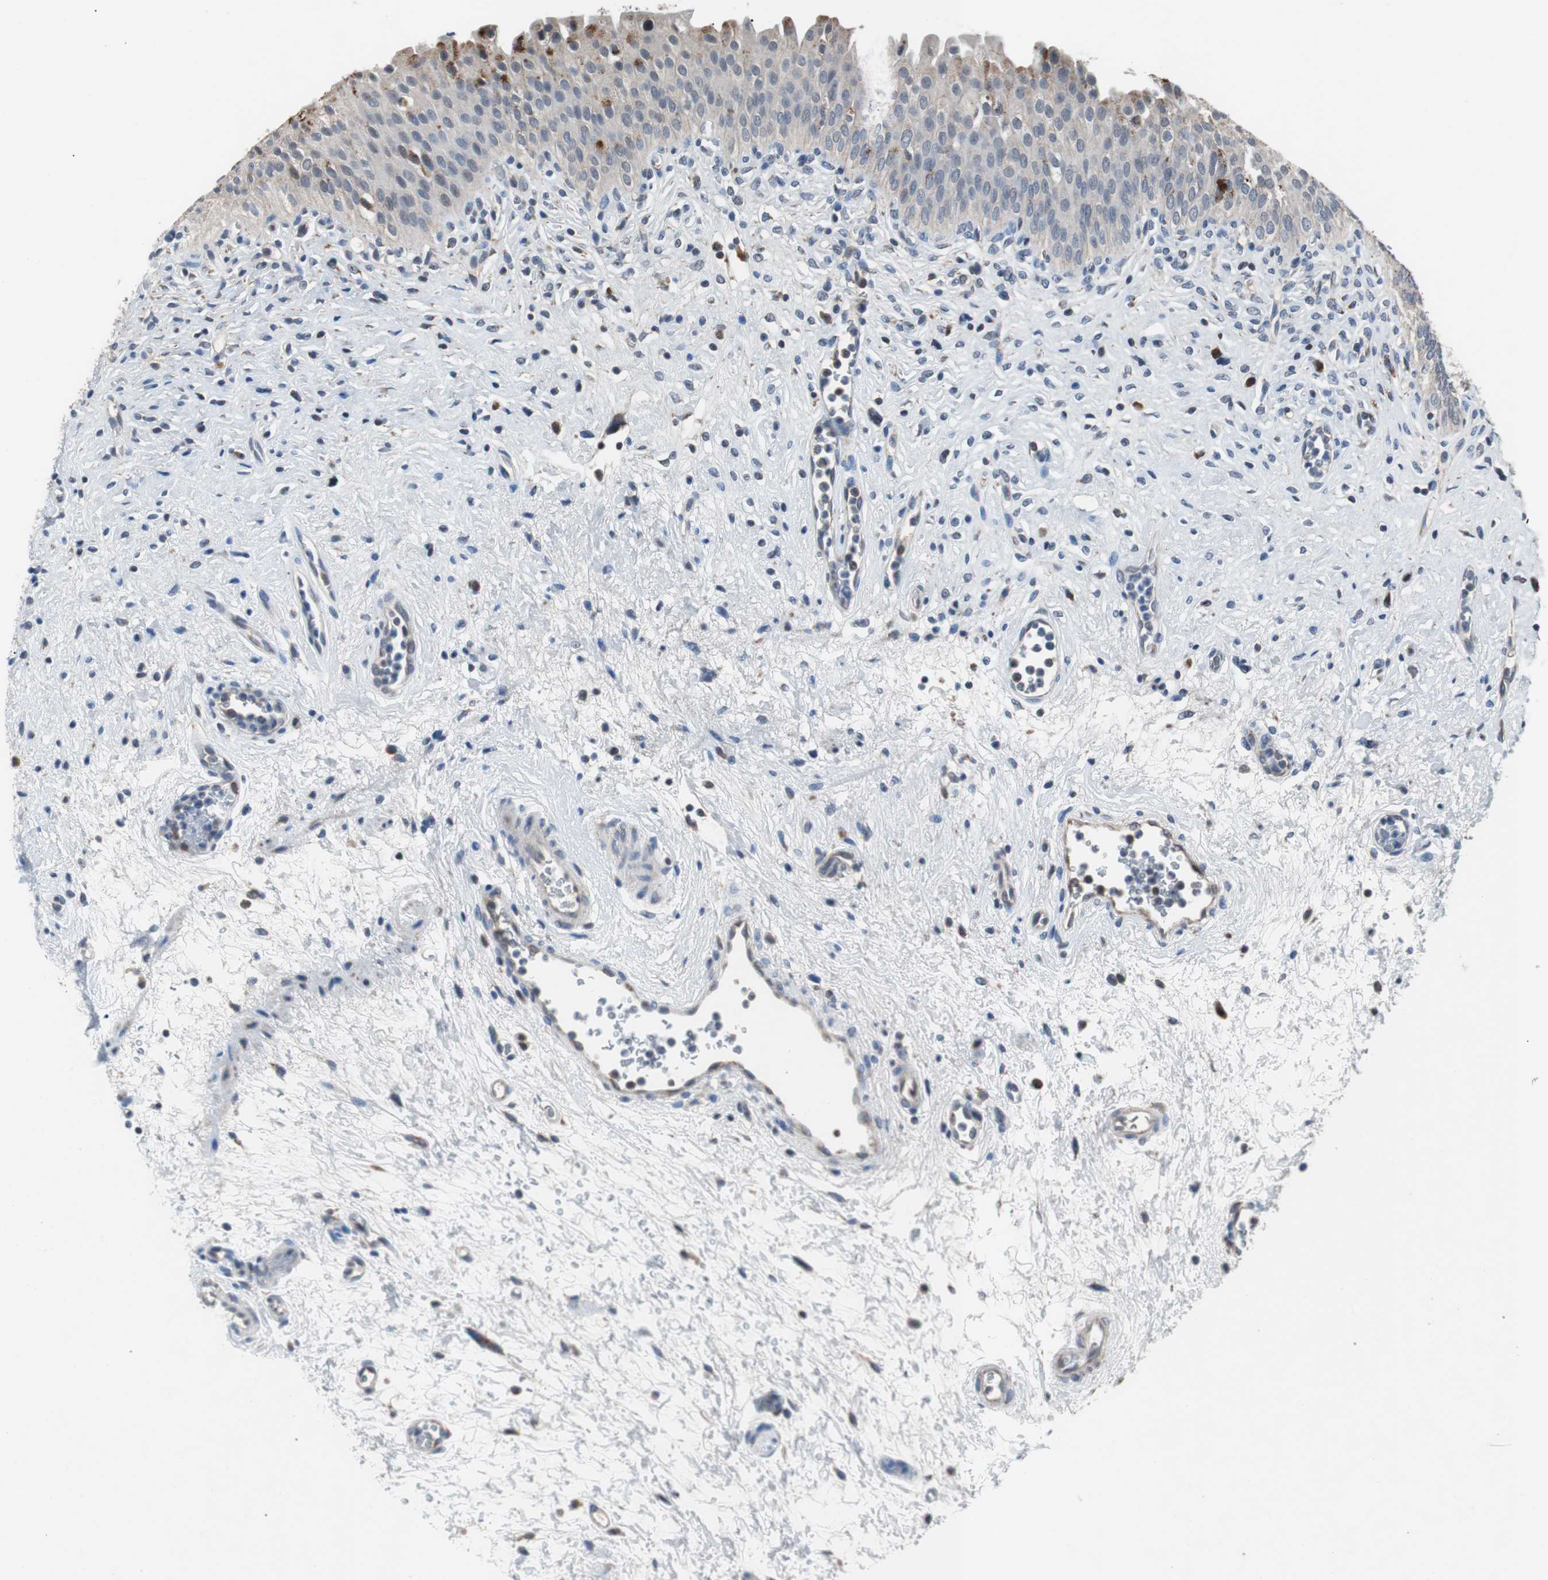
{"staining": {"intensity": "strong", "quantity": ">75%", "location": "cytoplasmic/membranous"}, "tissue": "urinary bladder", "cell_type": "Urothelial cells", "image_type": "normal", "snomed": [{"axis": "morphology", "description": "Normal tissue, NOS"}, {"axis": "morphology", "description": "Urothelial carcinoma, High grade"}, {"axis": "topography", "description": "Urinary bladder"}], "caption": "This is a micrograph of immunohistochemistry staining of benign urinary bladder, which shows strong staining in the cytoplasmic/membranous of urothelial cells.", "gene": "PITRM1", "patient": {"sex": "male", "age": 46}}